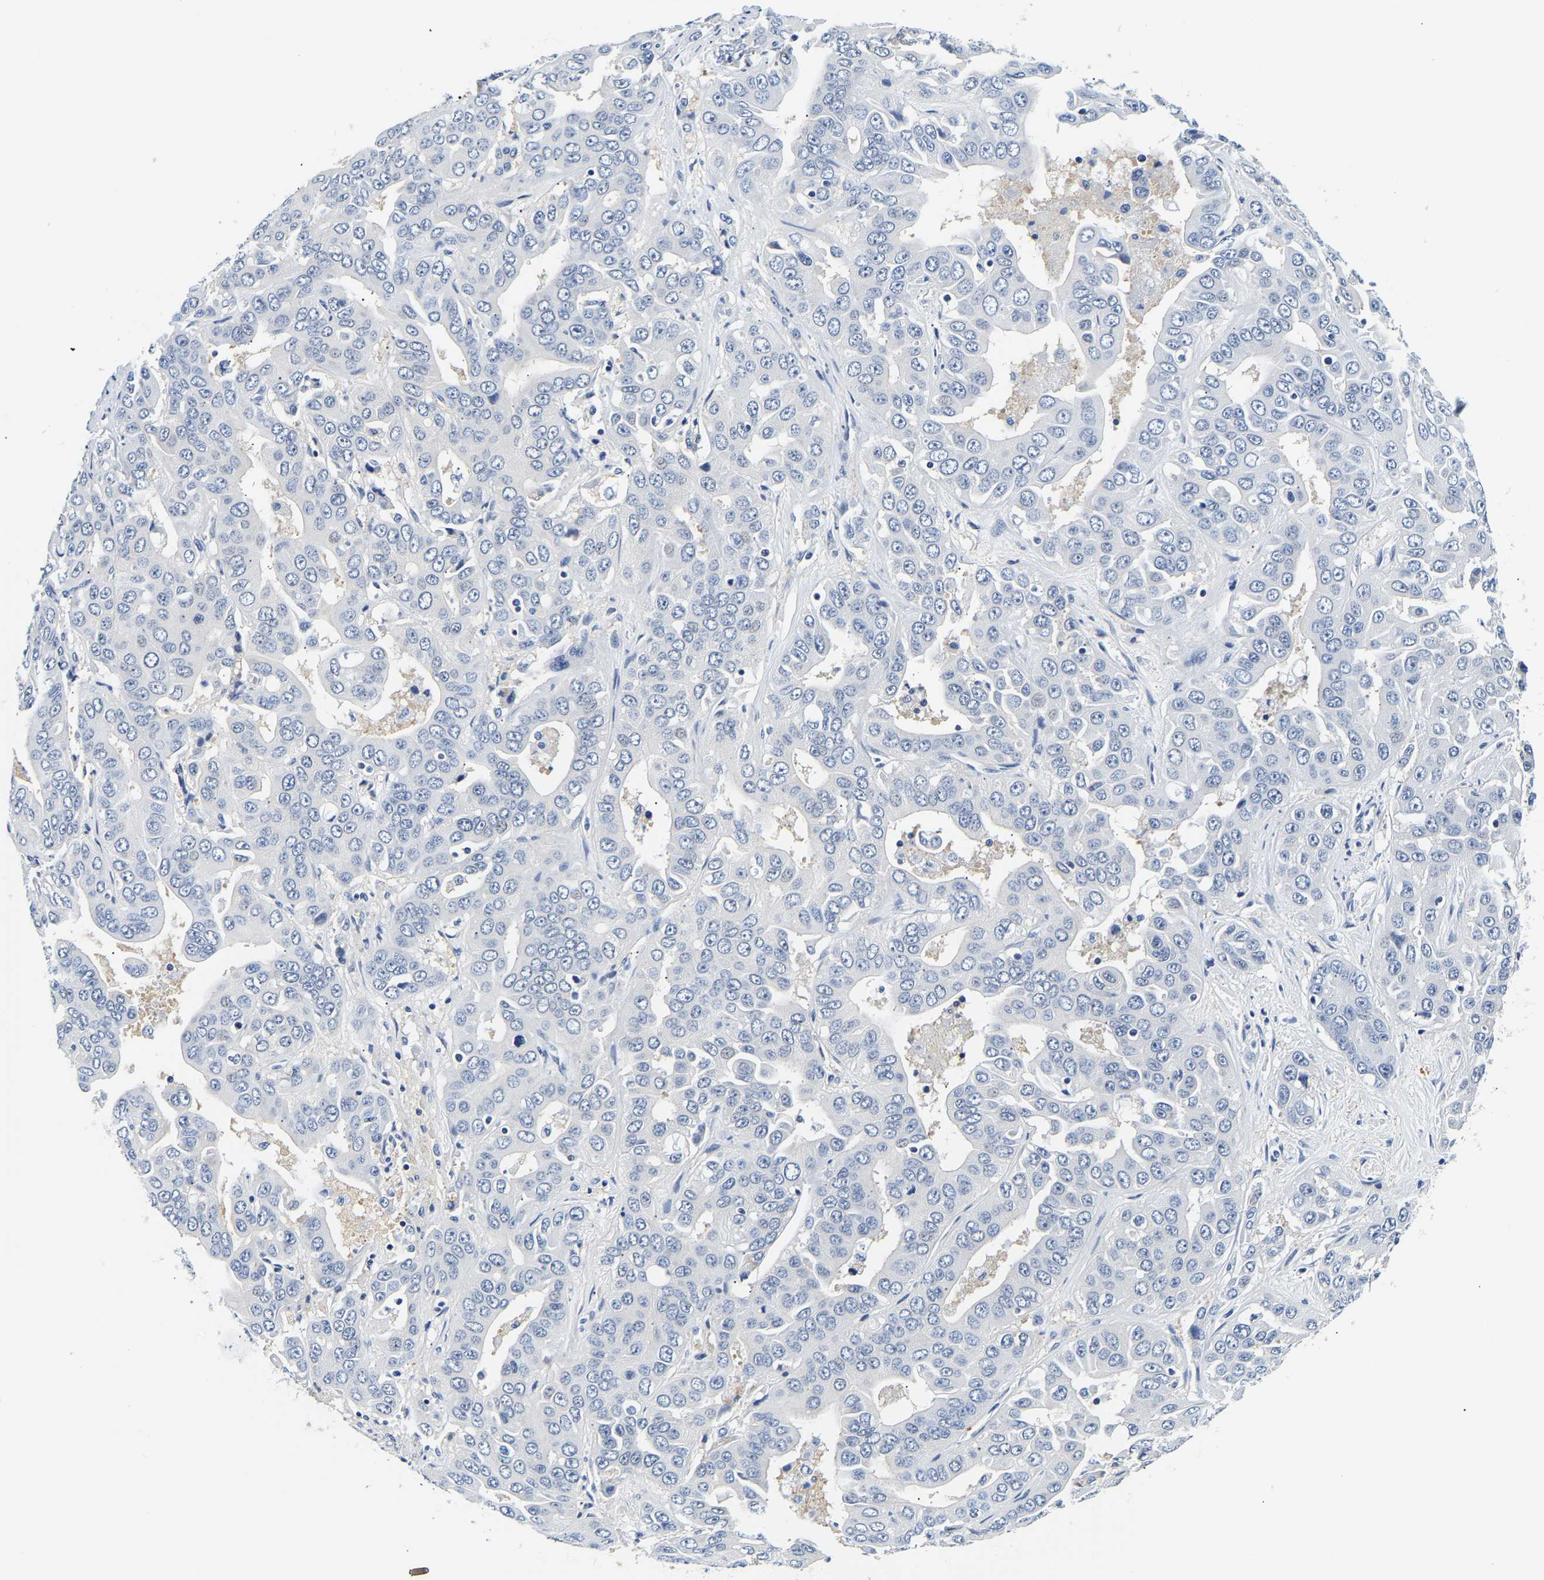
{"staining": {"intensity": "negative", "quantity": "none", "location": "none"}, "tissue": "liver cancer", "cell_type": "Tumor cells", "image_type": "cancer", "snomed": [{"axis": "morphology", "description": "Cholangiocarcinoma"}, {"axis": "topography", "description": "Liver"}], "caption": "Tumor cells show no significant positivity in liver cholangiocarcinoma.", "gene": "UCHL3", "patient": {"sex": "female", "age": 52}}